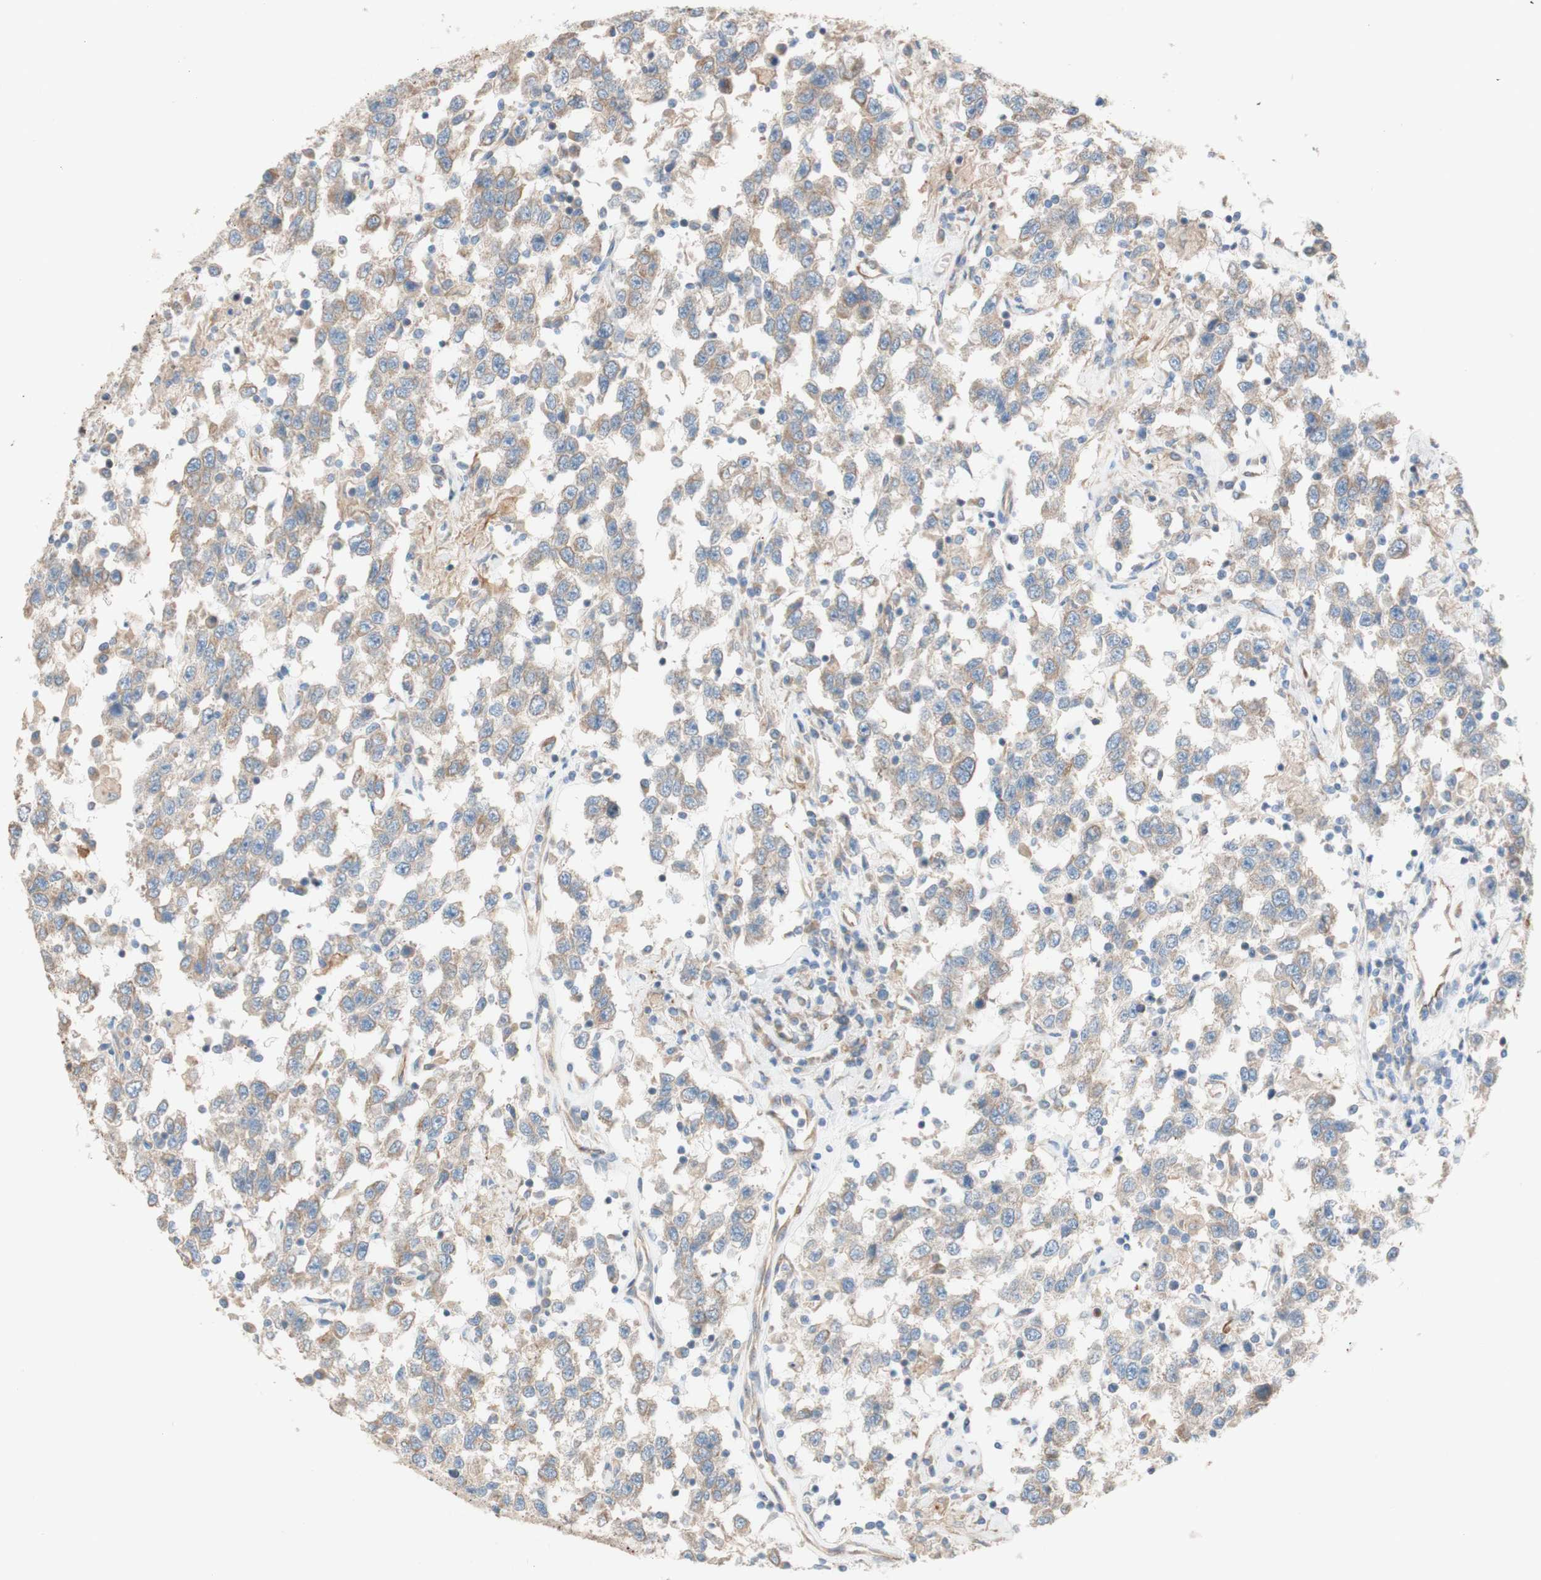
{"staining": {"intensity": "moderate", "quantity": ">75%", "location": "cytoplasmic/membranous"}, "tissue": "testis cancer", "cell_type": "Tumor cells", "image_type": "cancer", "snomed": [{"axis": "morphology", "description": "Seminoma, NOS"}, {"axis": "topography", "description": "Testis"}], "caption": "A brown stain shows moderate cytoplasmic/membranous staining of a protein in human testis cancer tumor cells.", "gene": "C1orf43", "patient": {"sex": "male", "age": 41}}